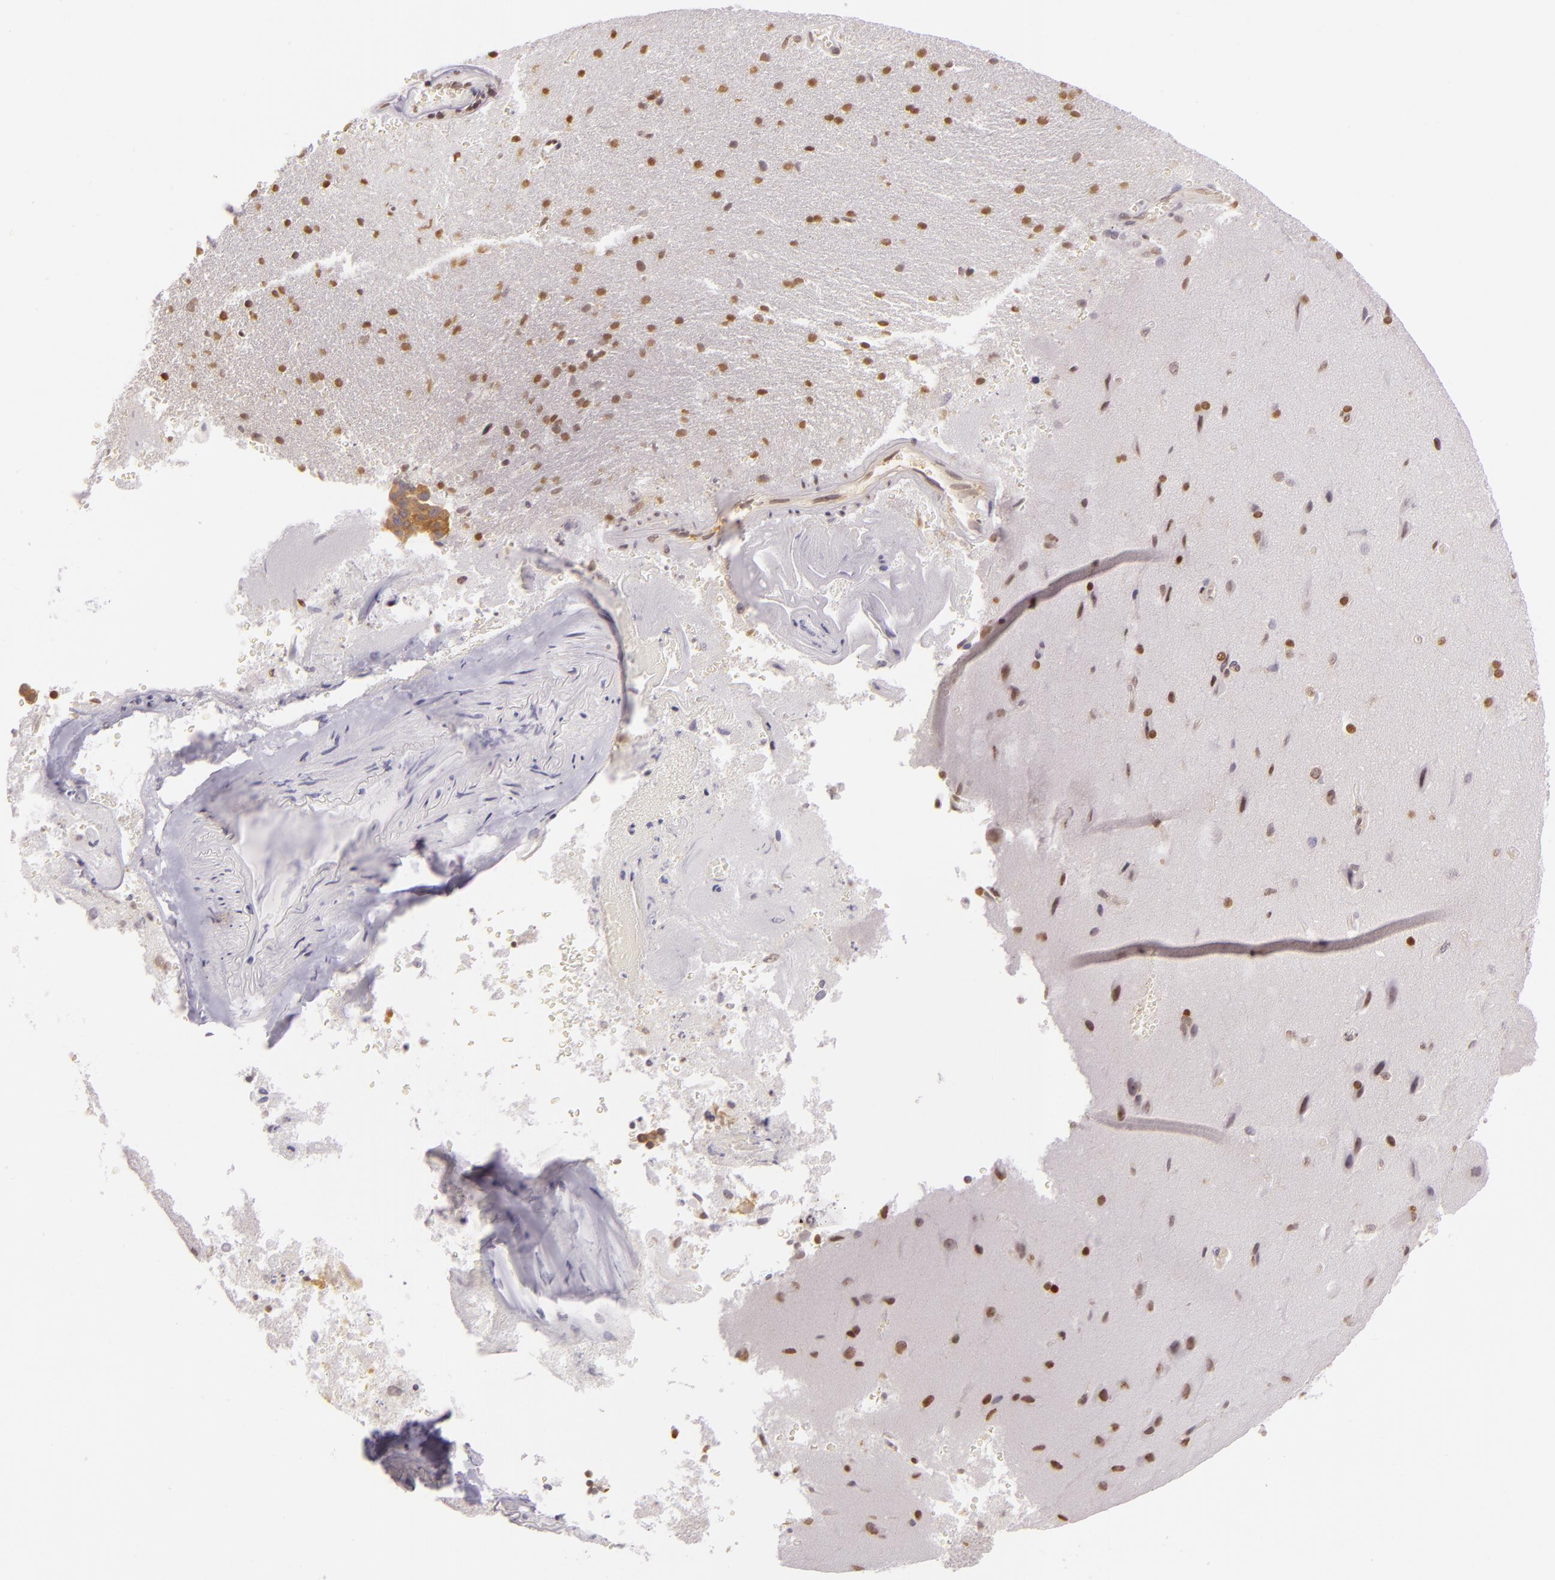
{"staining": {"intensity": "moderate", "quantity": ">75%", "location": "nuclear"}, "tissue": "cerebral cortex", "cell_type": "Endothelial cells", "image_type": "normal", "snomed": [{"axis": "morphology", "description": "Normal tissue, NOS"}, {"axis": "topography", "description": "Cerebral cortex"}], "caption": "Immunohistochemical staining of normal human cerebral cortex shows >75% levels of moderate nuclear protein staining in approximately >75% of endothelial cells.", "gene": "ENSG00000290315", "patient": {"sex": "female", "age": 45}}